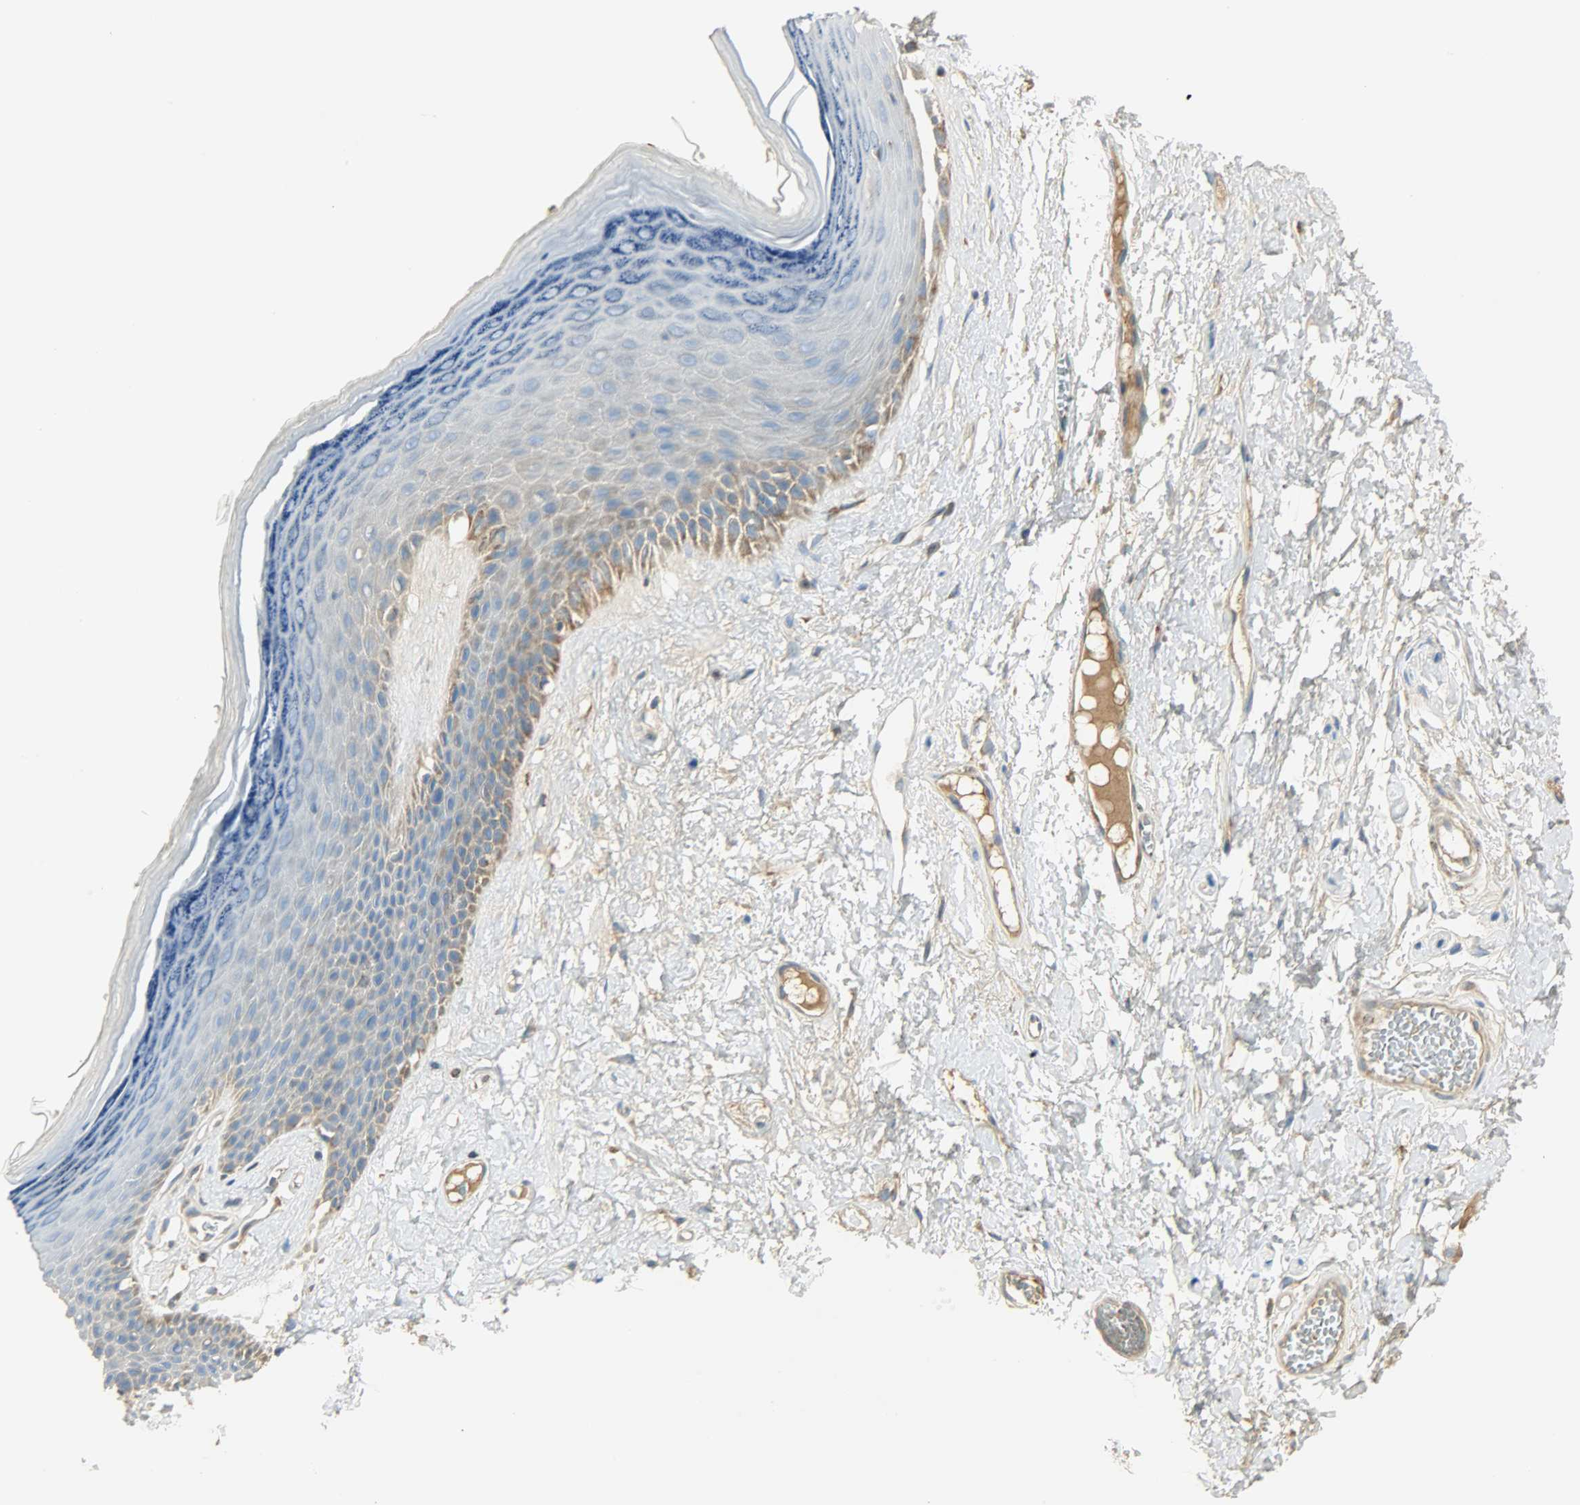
{"staining": {"intensity": "moderate", "quantity": "<25%", "location": "cytoplasmic/membranous"}, "tissue": "skin", "cell_type": "Epidermal cells", "image_type": "normal", "snomed": [{"axis": "morphology", "description": "Normal tissue, NOS"}, {"axis": "morphology", "description": "Inflammation, NOS"}, {"axis": "topography", "description": "Vulva"}], "caption": "Moderate cytoplasmic/membranous protein expression is appreciated in about <25% of epidermal cells in skin.", "gene": "NNT", "patient": {"sex": "female", "age": 84}}